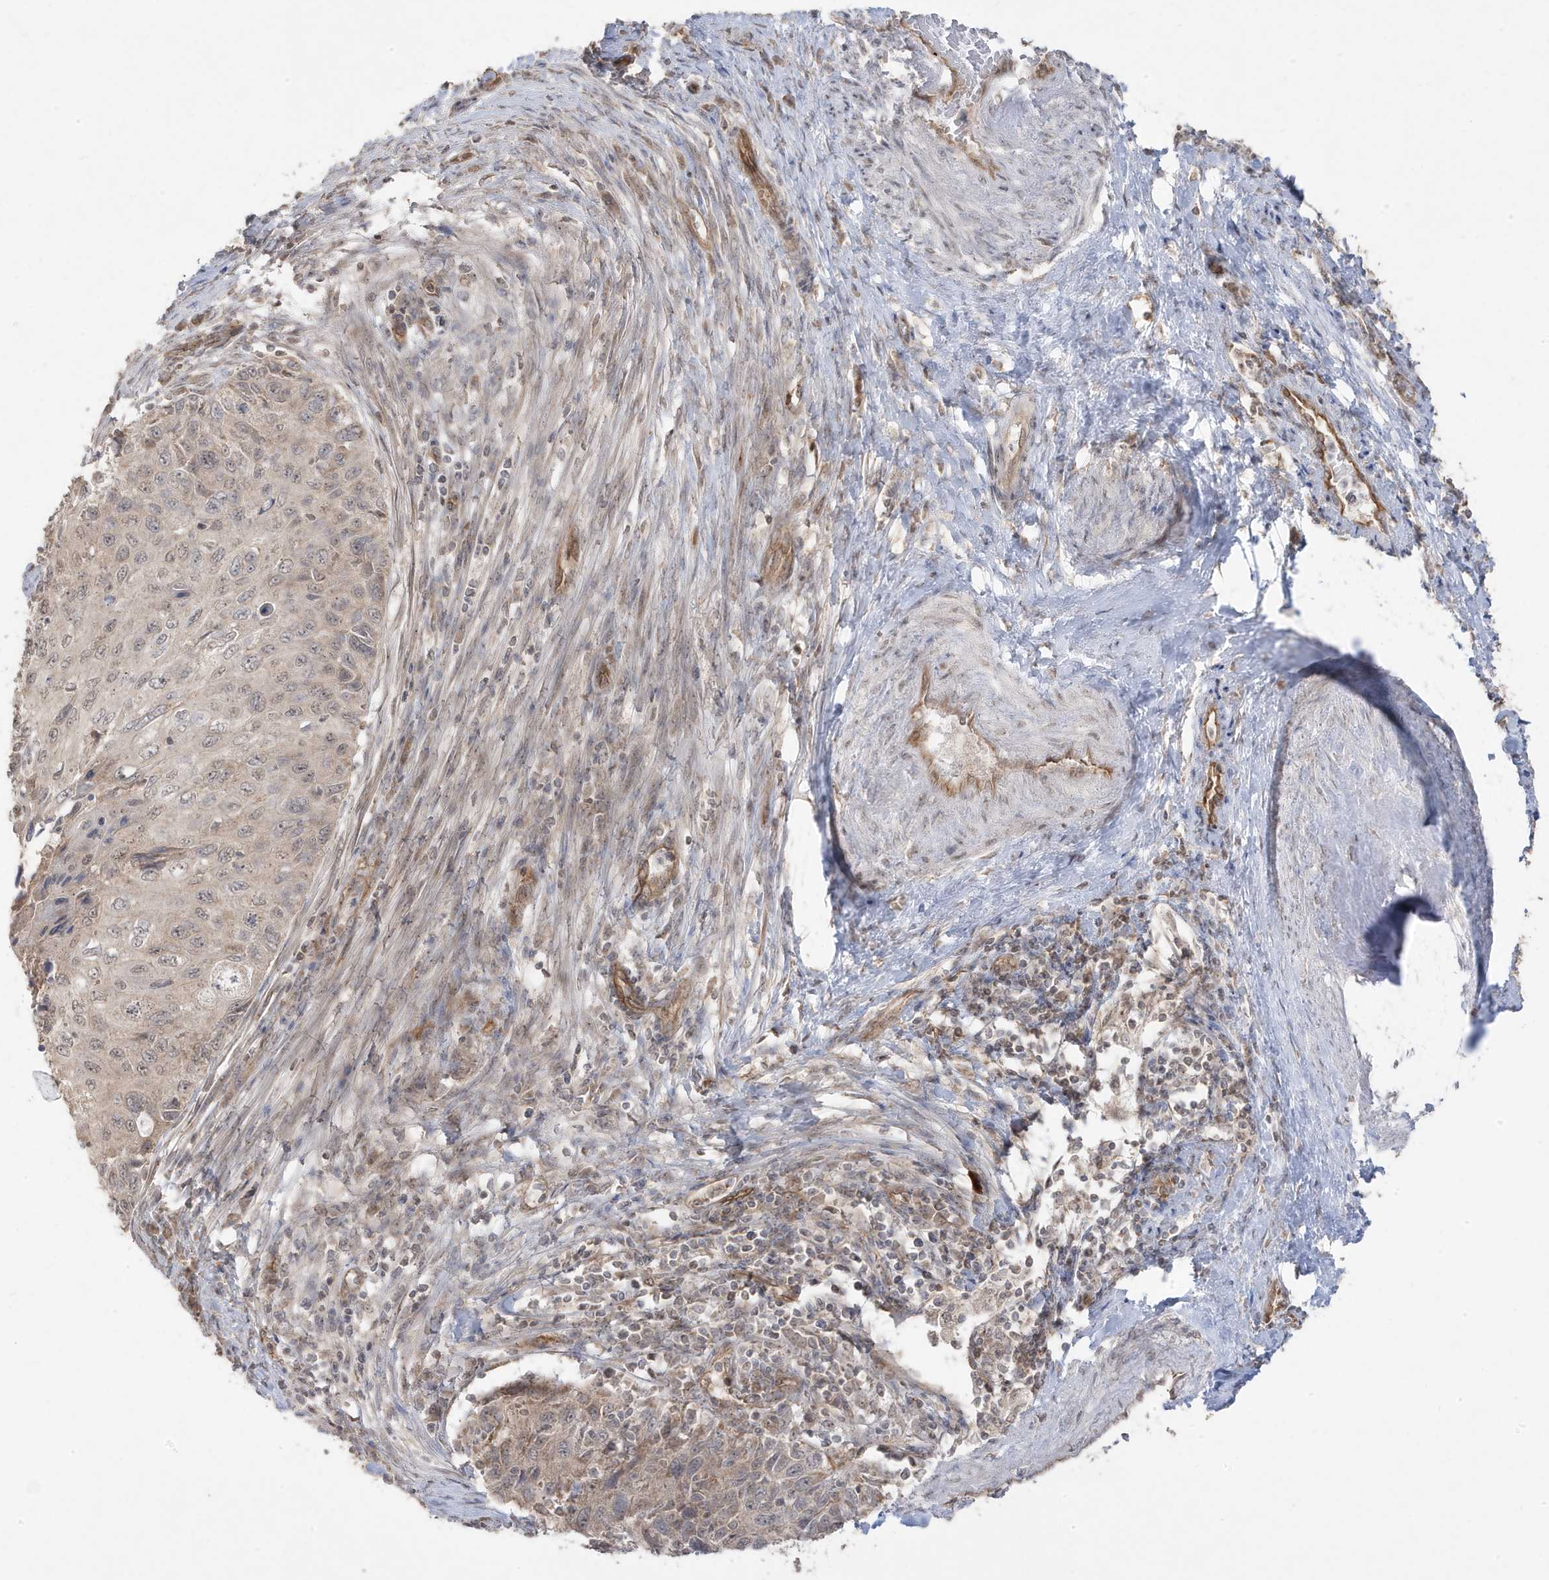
{"staining": {"intensity": "weak", "quantity": "<25%", "location": "cytoplasmic/membranous"}, "tissue": "cervical cancer", "cell_type": "Tumor cells", "image_type": "cancer", "snomed": [{"axis": "morphology", "description": "Squamous cell carcinoma, NOS"}, {"axis": "topography", "description": "Cervix"}], "caption": "Micrograph shows no significant protein positivity in tumor cells of cervical squamous cell carcinoma.", "gene": "DNAJC12", "patient": {"sex": "female", "age": 70}}